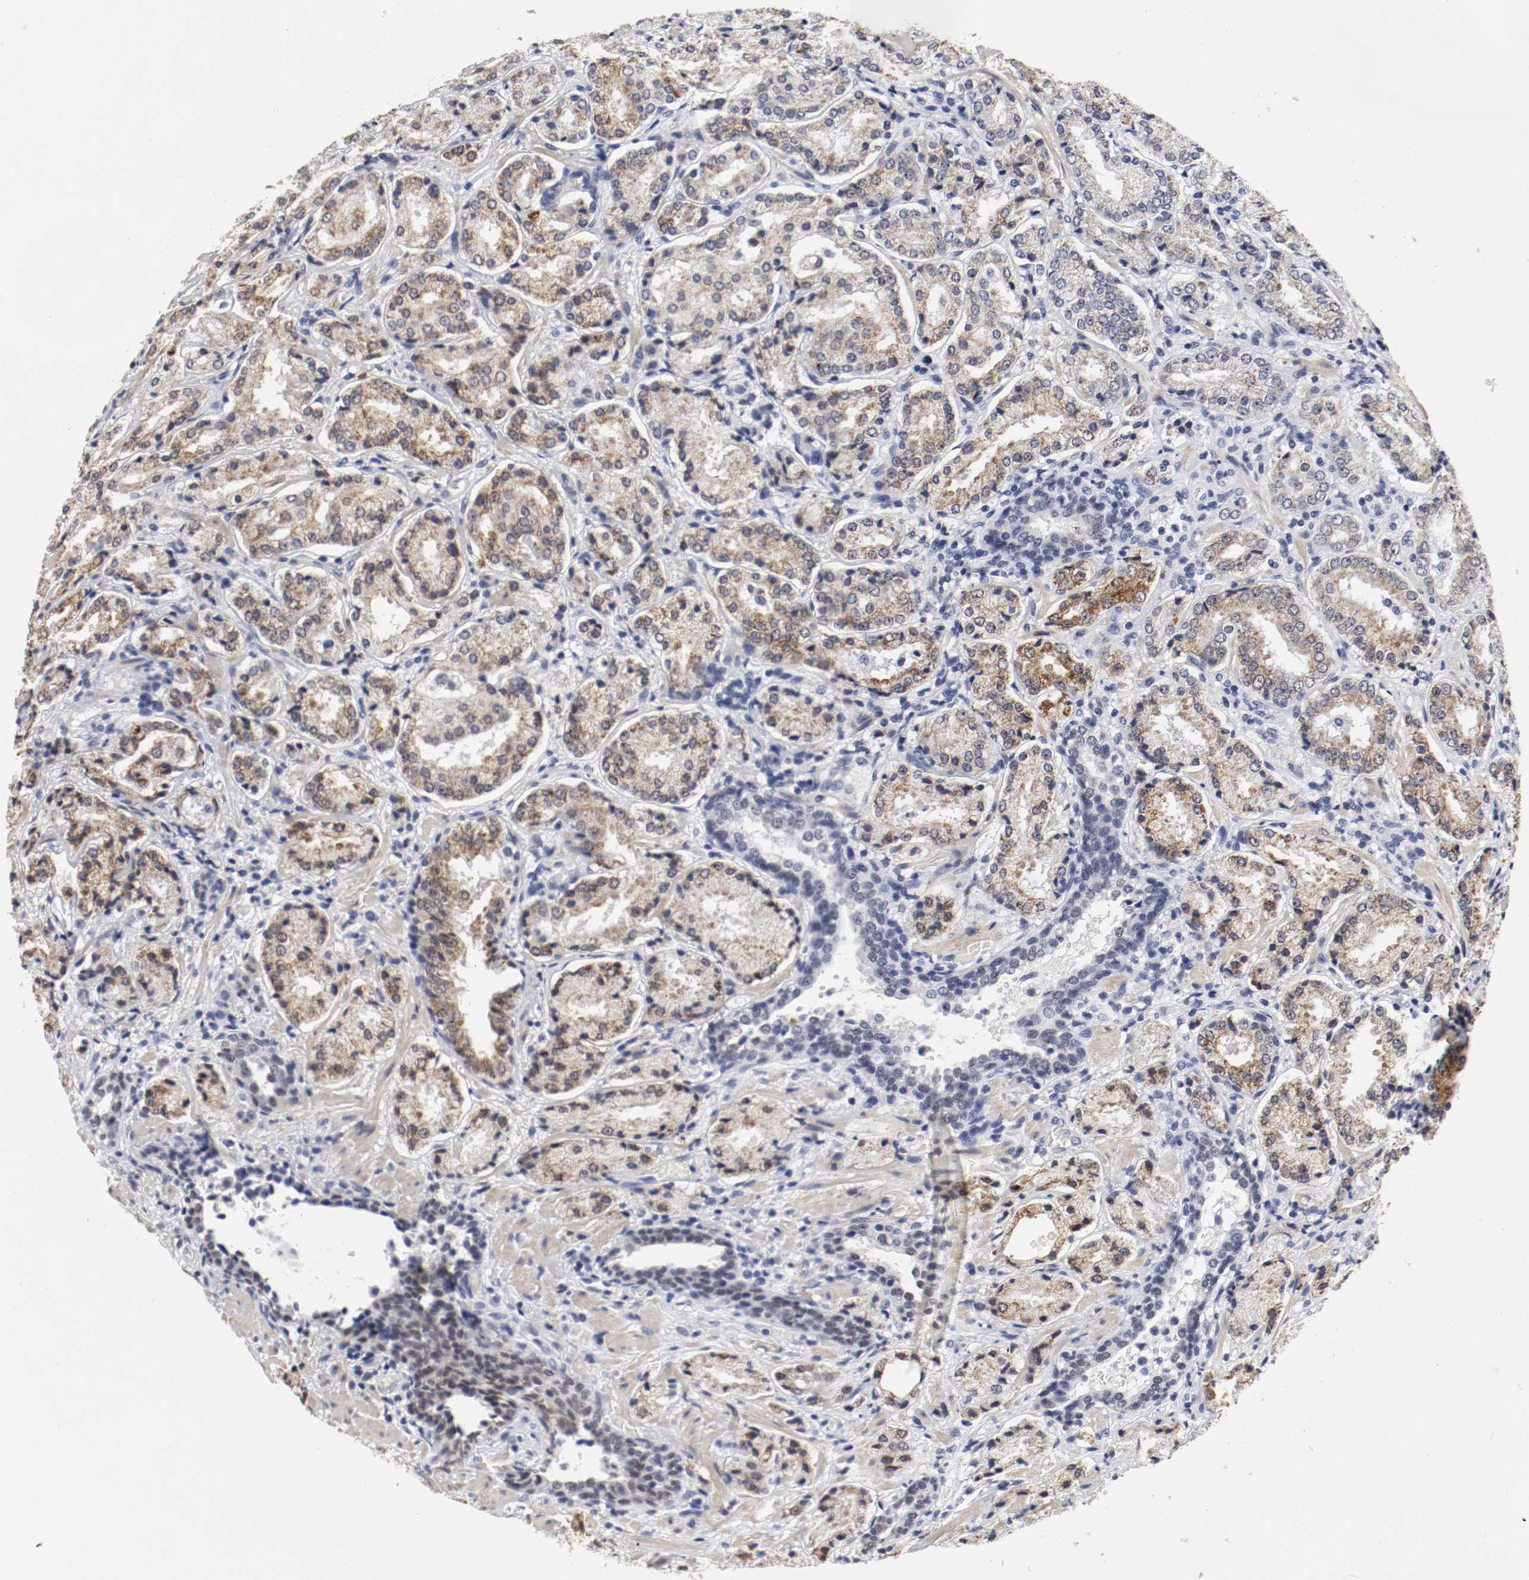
{"staining": {"intensity": "moderate", "quantity": ">75%", "location": "cytoplasmic/membranous"}, "tissue": "prostate cancer", "cell_type": "Tumor cells", "image_type": "cancer", "snomed": [{"axis": "morphology", "description": "Adenocarcinoma, High grade"}, {"axis": "topography", "description": "Prostate"}], "caption": "Moderate cytoplasmic/membranous positivity is seen in approximately >75% of tumor cells in prostate adenocarcinoma (high-grade).", "gene": "GRHL2", "patient": {"sex": "male", "age": 58}}